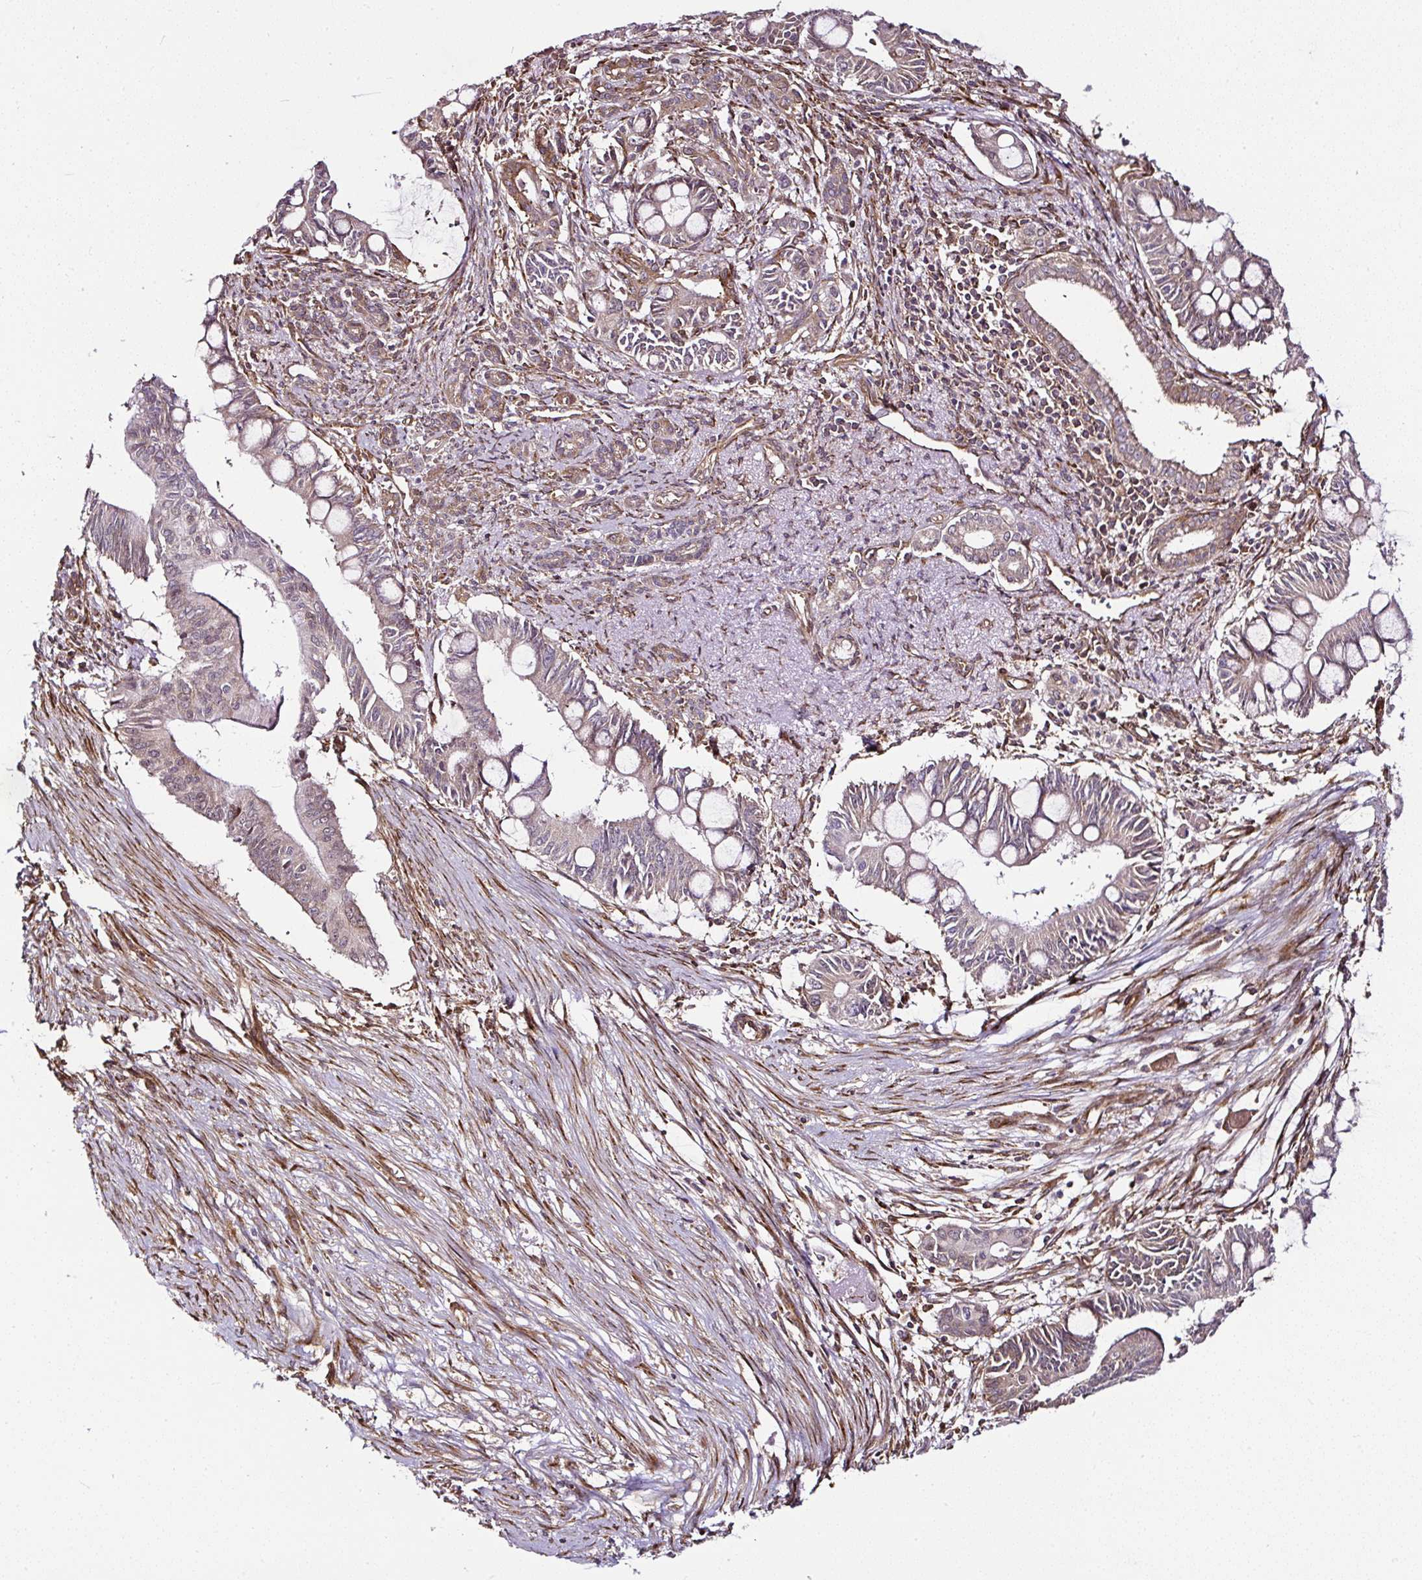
{"staining": {"intensity": "weak", "quantity": "<25%", "location": "cytoplasmic/membranous"}, "tissue": "pancreatic cancer", "cell_type": "Tumor cells", "image_type": "cancer", "snomed": [{"axis": "morphology", "description": "Adenocarcinoma, NOS"}, {"axis": "topography", "description": "Pancreas"}], "caption": "Immunohistochemistry (IHC) photomicrograph of neoplastic tissue: human pancreatic cancer stained with DAB (3,3'-diaminobenzidine) exhibits no significant protein staining in tumor cells. Brightfield microscopy of immunohistochemistry stained with DAB (3,3'-diaminobenzidine) (brown) and hematoxylin (blue), captured at high magnification.", "gene": "KDM4E", "patient": {"sex": "male", "age": 68}}